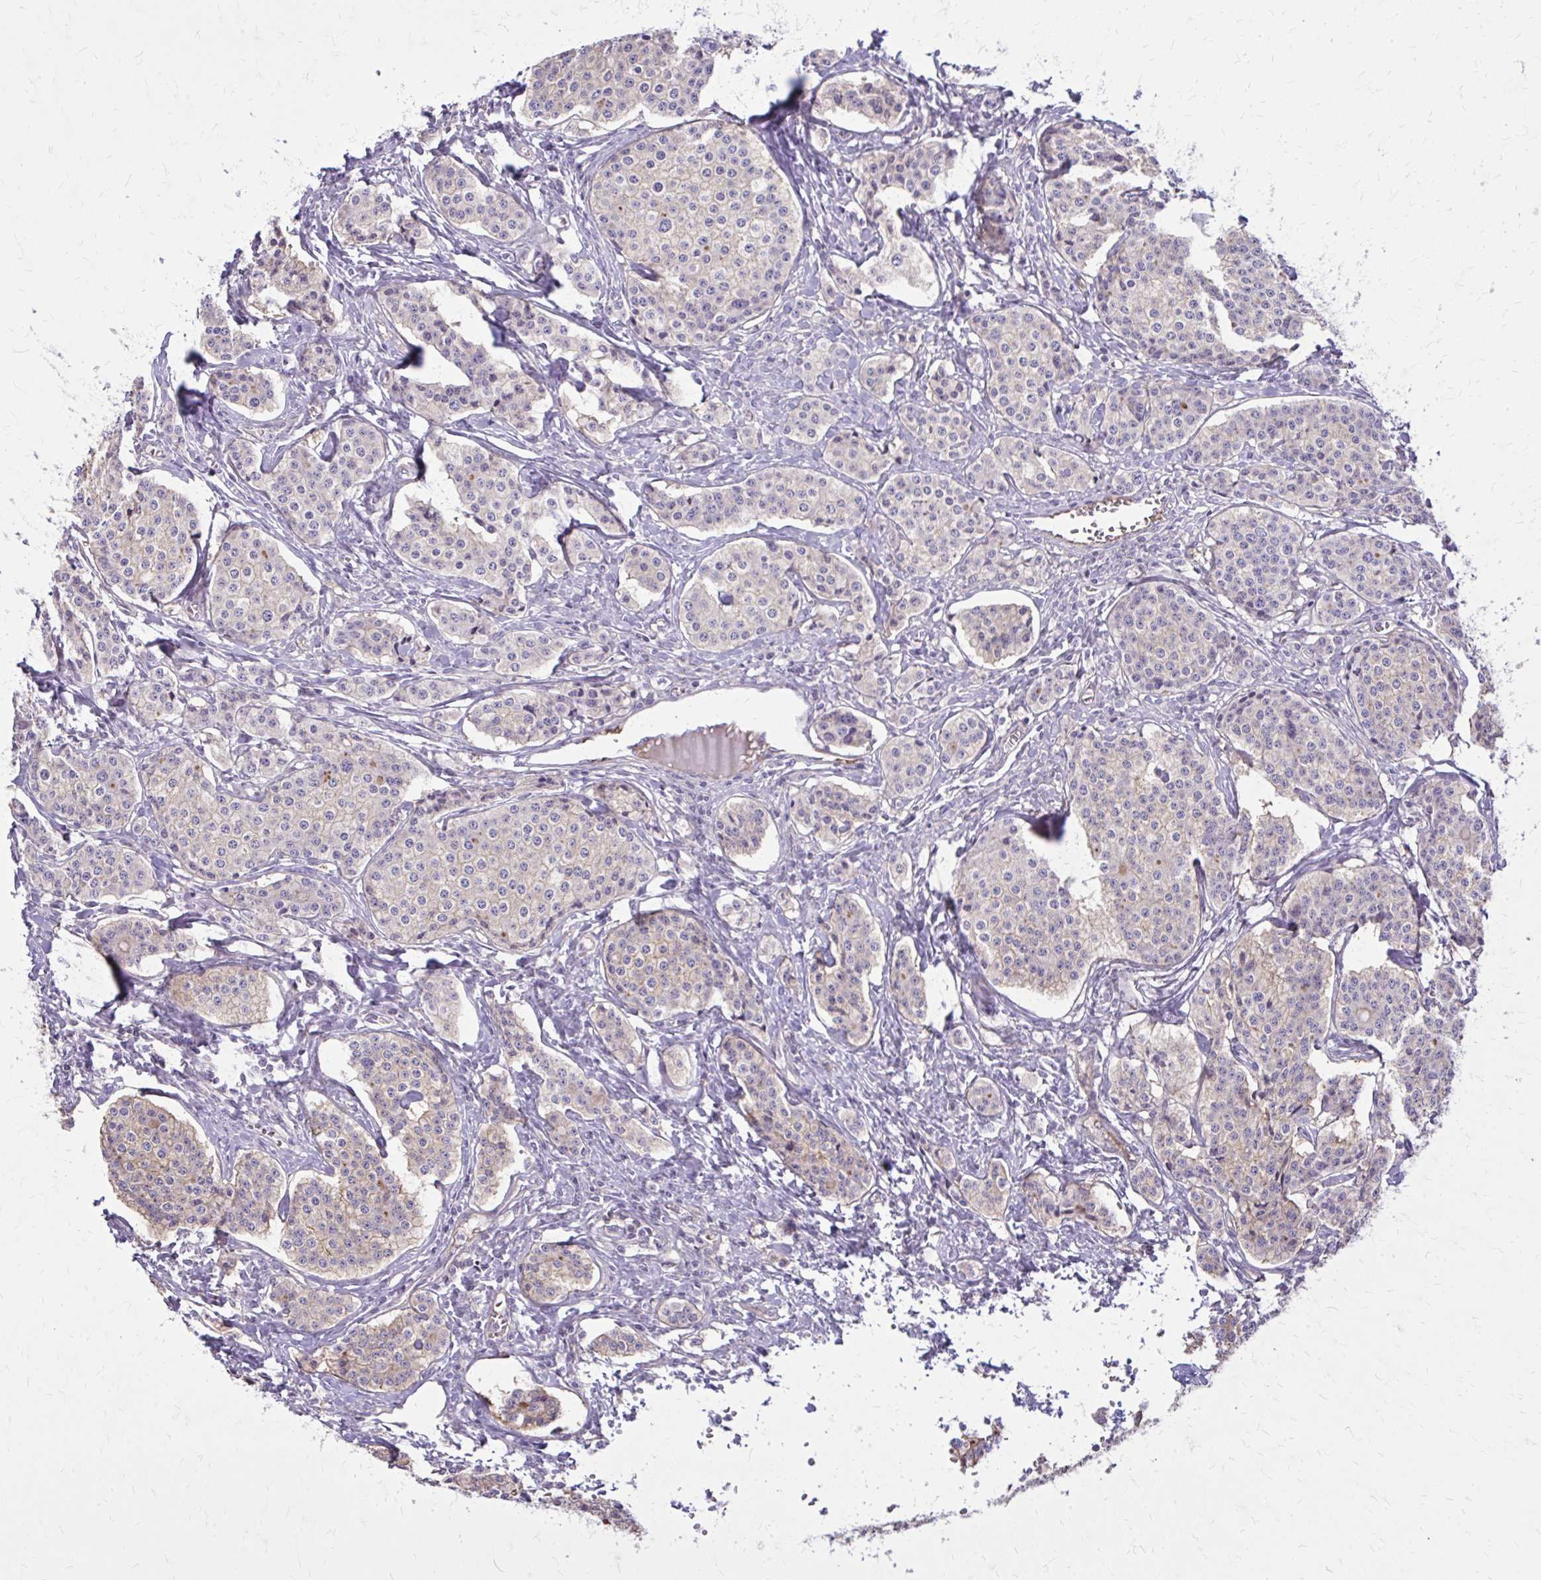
{"staining": {"intensity": "weak", "quantity": "<25%", "location": "cytoplasmic/membranous"}, "tissue": "carcinoid", "cell_type": "Tumor cells", "image_type": "cancer", "snomed": [{"axis": "morphology", "description": "Carcinoid, malignant, NOS"}, {"axis": "topography", "description": "Small intestine"}], "caption": "An immunohistochemistry (IHC) photomicrograph of carcinoid is shown. There is no staining in tumor cells of carcinoid.", "gene": "RUNDC3B", "patient": {"sex": "female", "age": 64}}